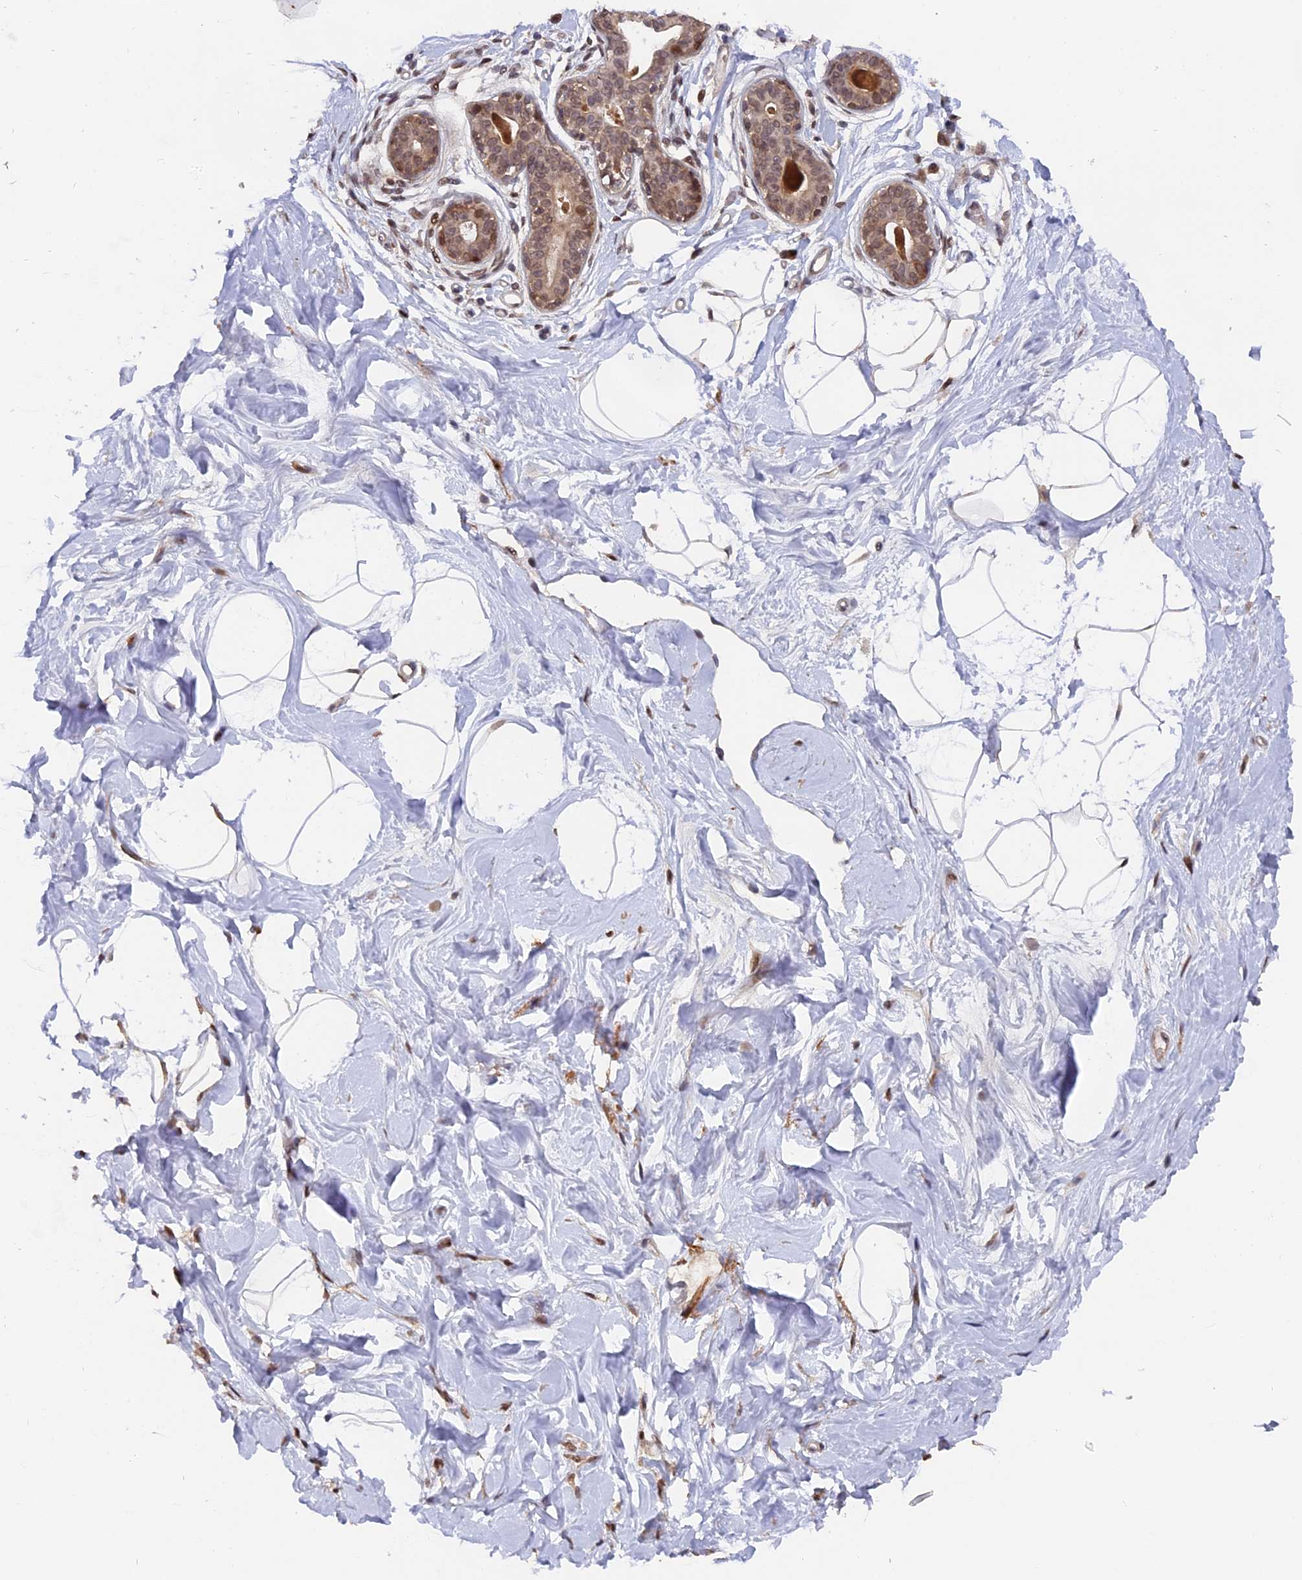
{"staining": {"intensity": "moderate", "quantity": ">75%", "location": "nuclear"}, "tissue": "breast", "cell_type": "Adipocytes", "image_type": "normal", "snomed": [{"axis": "morphology", "description": "Normal tissue, NOS"}, {"axis": "topography", "description": "Breast"}], "caption": "Immunohistochemistry (DAB) staining of benign human breast exhibits moderate nuclear protein staining in approximately >75% of adipocytes. The protein of interest is stained brown, and the nuclei are stained in blue (DAB (3,3'-diaminobenzidine) IHC with brightfield microscopy, high magnification).", "gene": "PYGO1", "patient": {"sex": "female", "age": 45}}